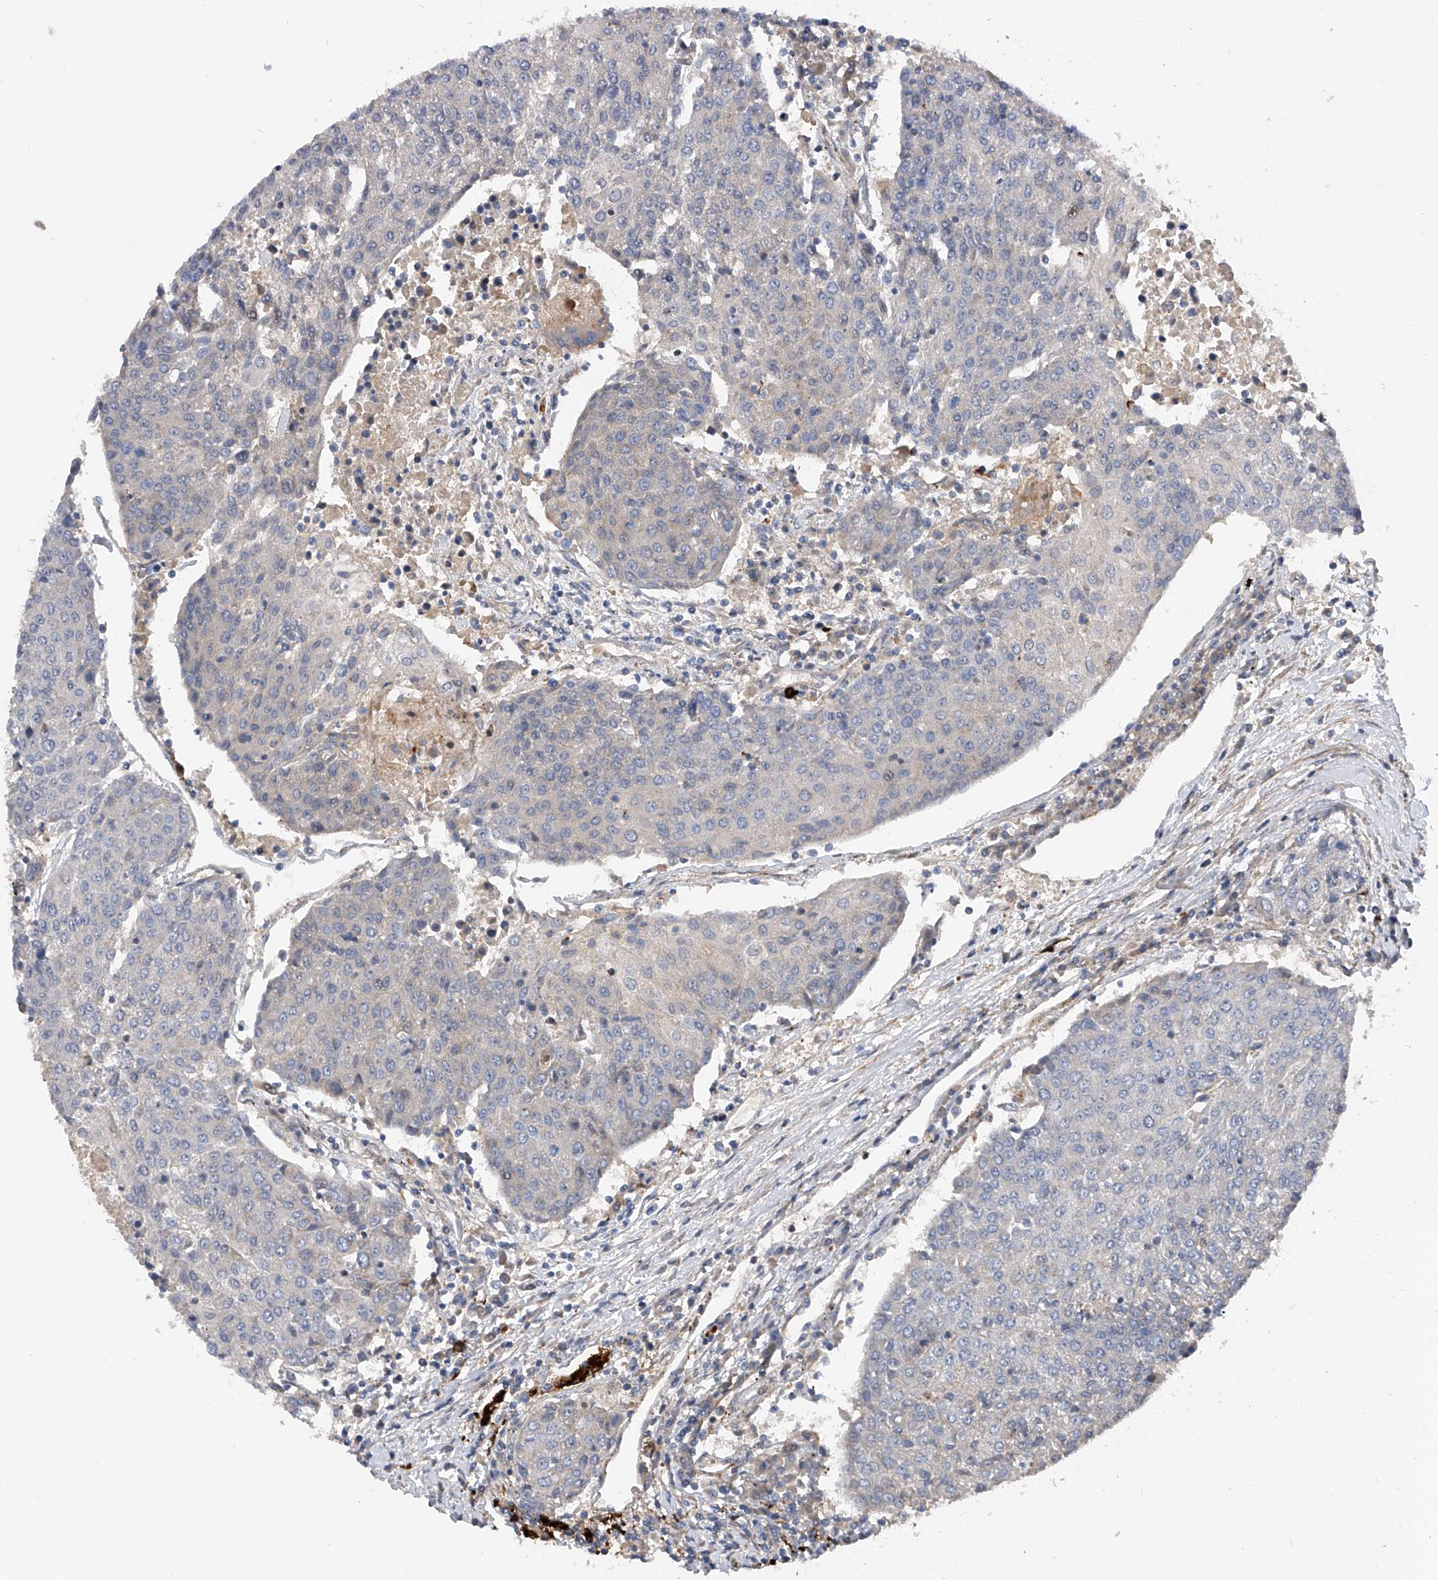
{"staining": {"intensity": "negative", "quantity": "none", "location": "none"}, "tissue": "urothelial cancer", "cell_type": "Tumor cells", "image_type": "cancer", "snomed": [{"axis": "morphology", "description": "Urothelial carcinoma, High grade"}, {"axis": "topography", "description": "Urinary bladder"}], "caption": "Tumor cells are negative for protein expression in human urothelial cancer.", "gene": "PDSS2", "patient": {"sex": "female", "age": 85}}